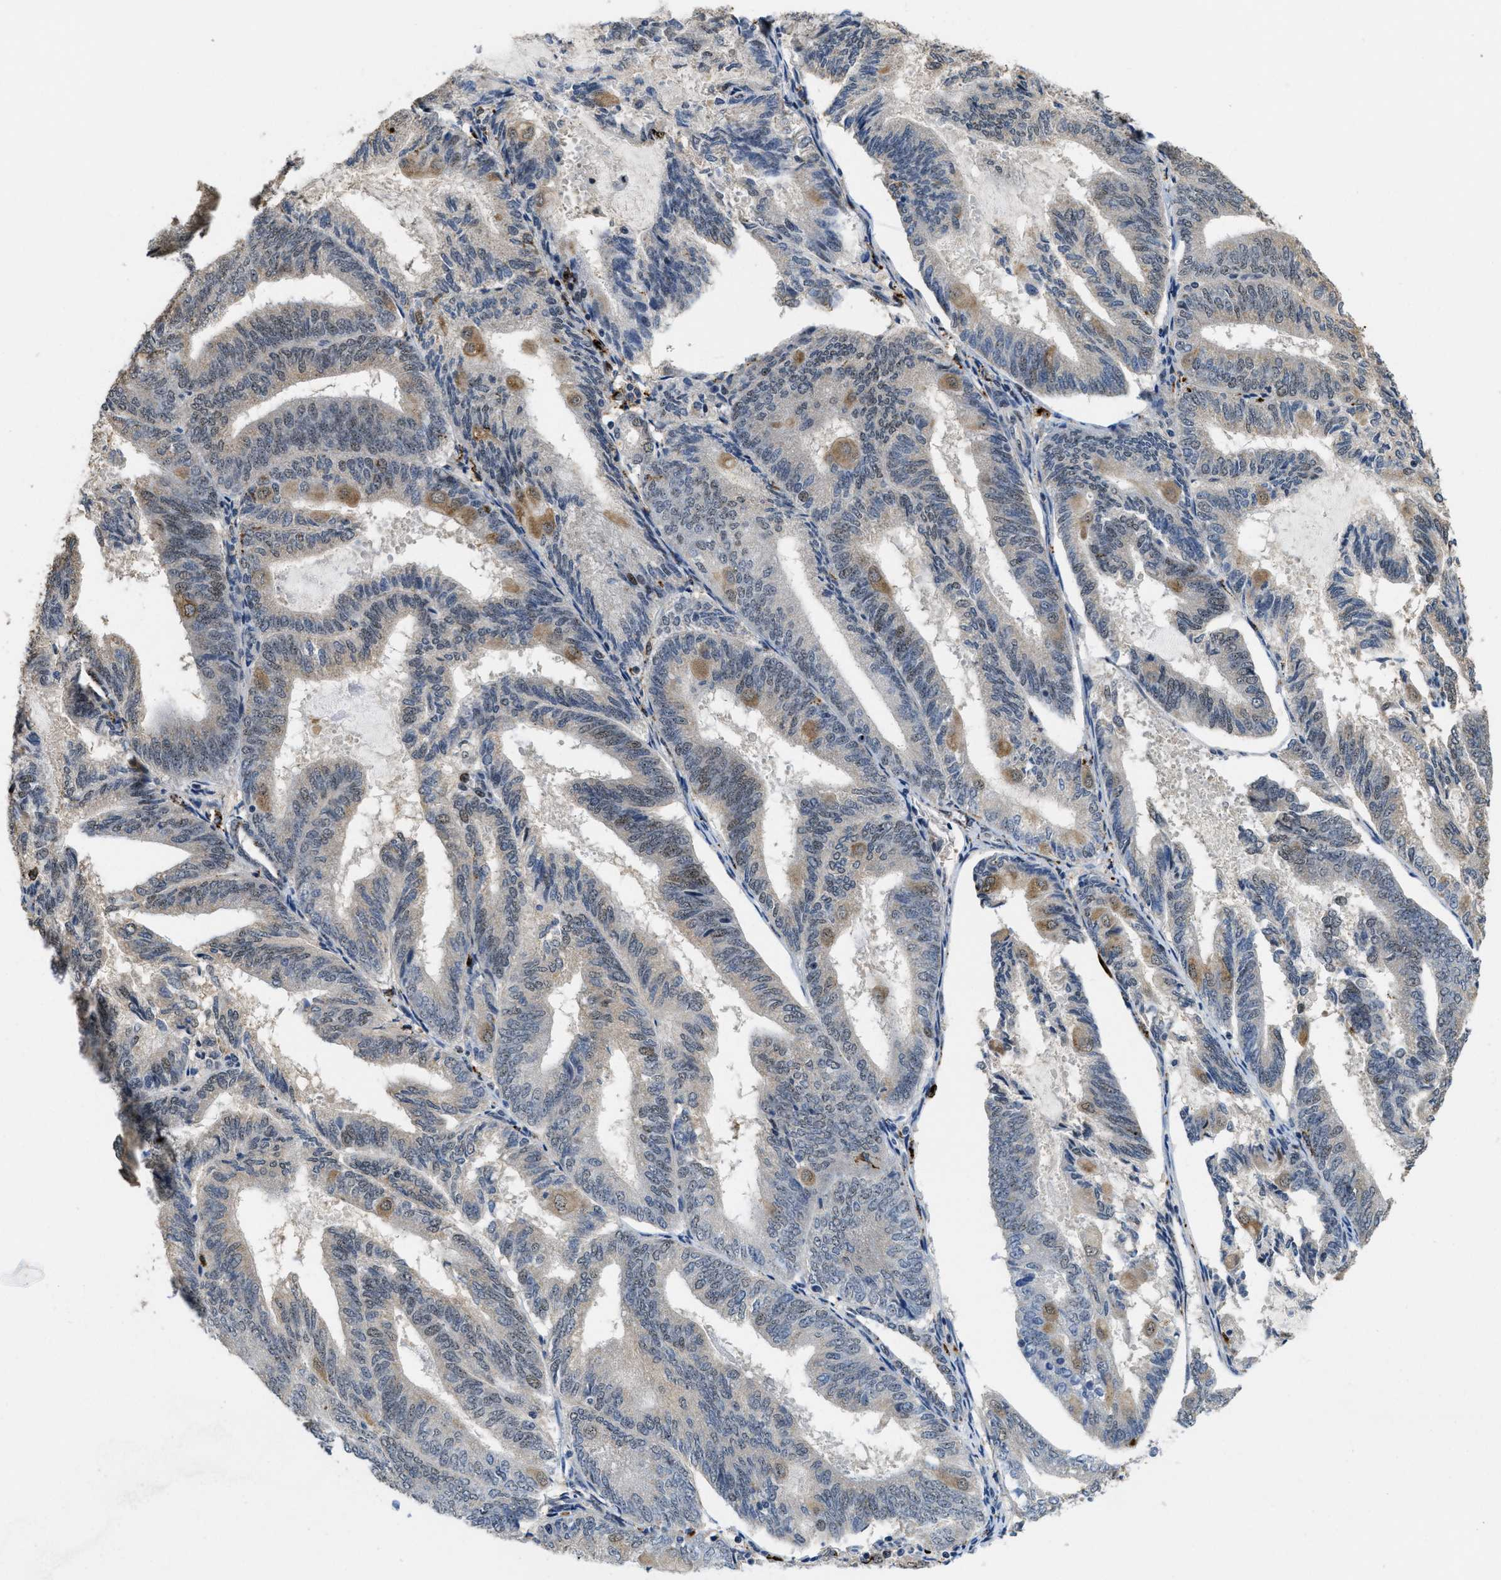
{"staining": {"intensity": "moderate", "quantity": "<25%", "location": "cytoplasmic/membranous"}, "tissue": "endometrial cancer", "cell_type": "Tumor cells", "image_type": "cancer", "snomed": [{"axis": "morphology", "description": "Adenocarcinoma, NOS"}, {"axis": "topography", "description": "Endometrium"}], "caption": "Immunohistochemical staining of endometrial cancer (adenocarcinoma) reveals moderate cytoplasmic/membranous protein positivity in about <25% of tumor cells.", "gene": "BMPR2", "patient": {"sex": "female", "age": 81}}